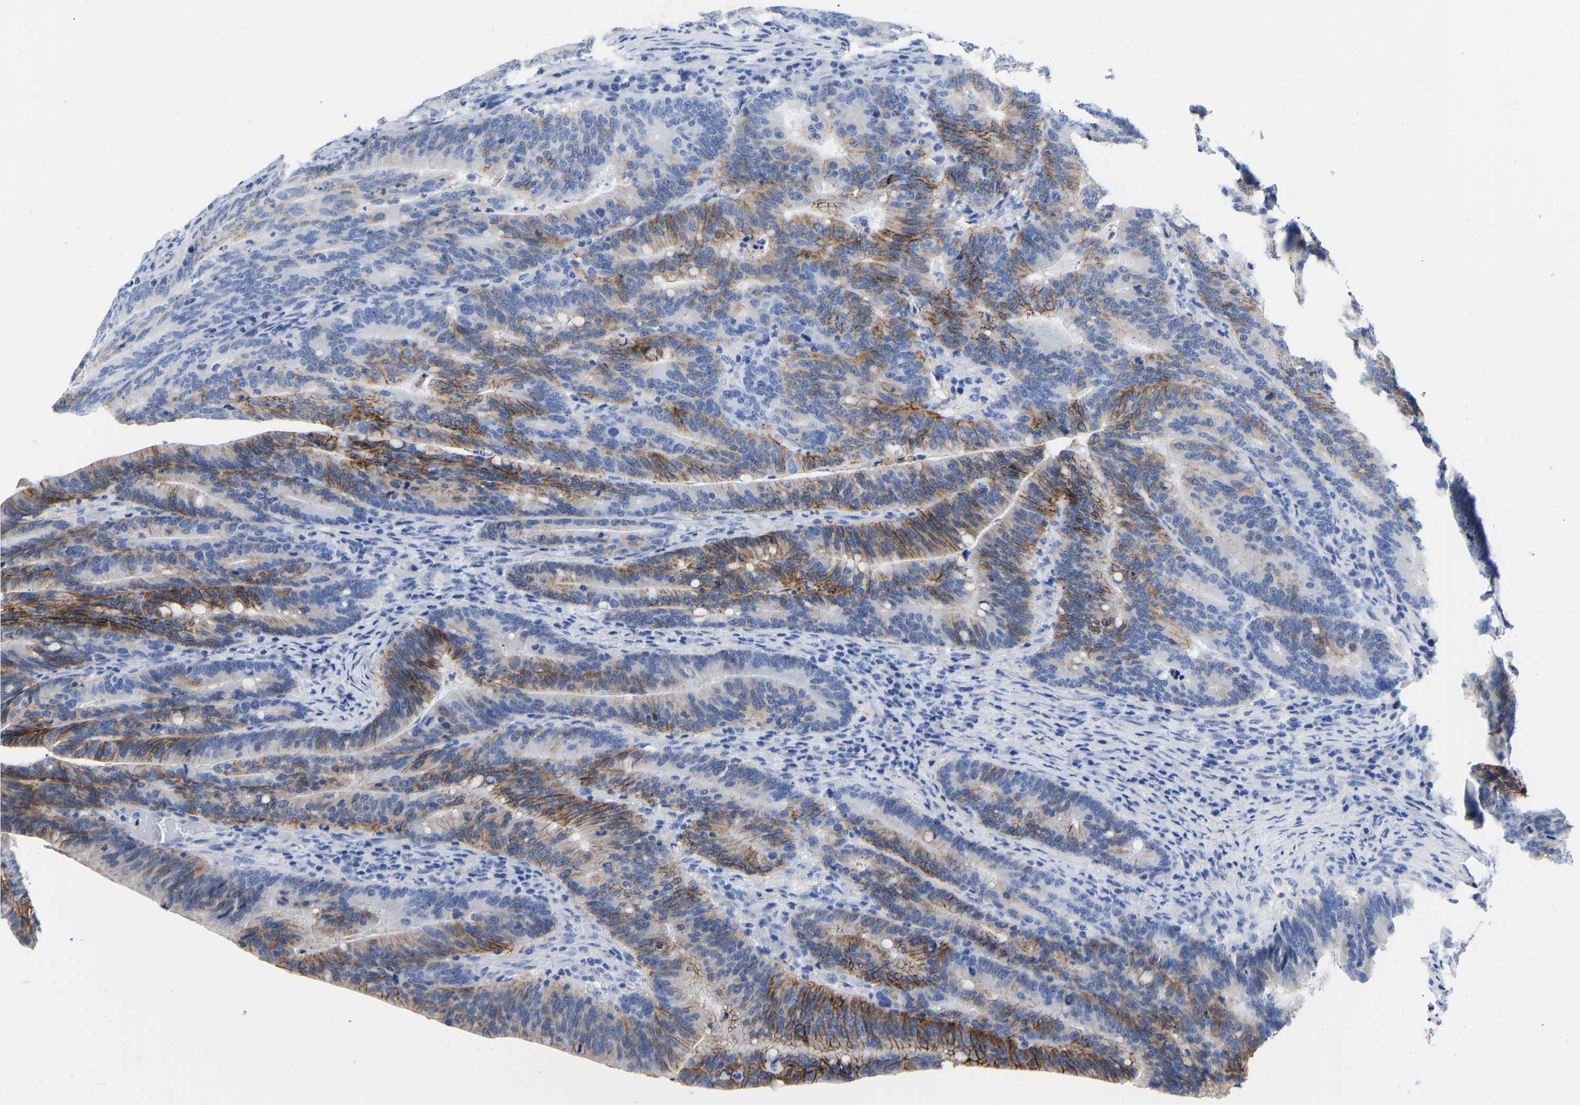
{"staining": {"intensity": "moderate", "quantity": "25%-75%", "location": "cytoplasmic/membranous"}, "tissue": "colorectal cancer", "cell_type": "Tumor cells", "image_type": "cancer", "snomed": [{"axis": "morphology", "description": "Adenocarcinoma, NOS"}, {"axis": "topography", "description": "Colon"}], "caption": "IHC image of colorectal cancer (adenocarcinoma) stained for a protein (brown), which reveals medium levels of moderate cytoplasmic/membranous expression in approximately 25%-75% of tumor cells.", "gene": "GPA33", "patient": {"sex": "female", "age": 66}}